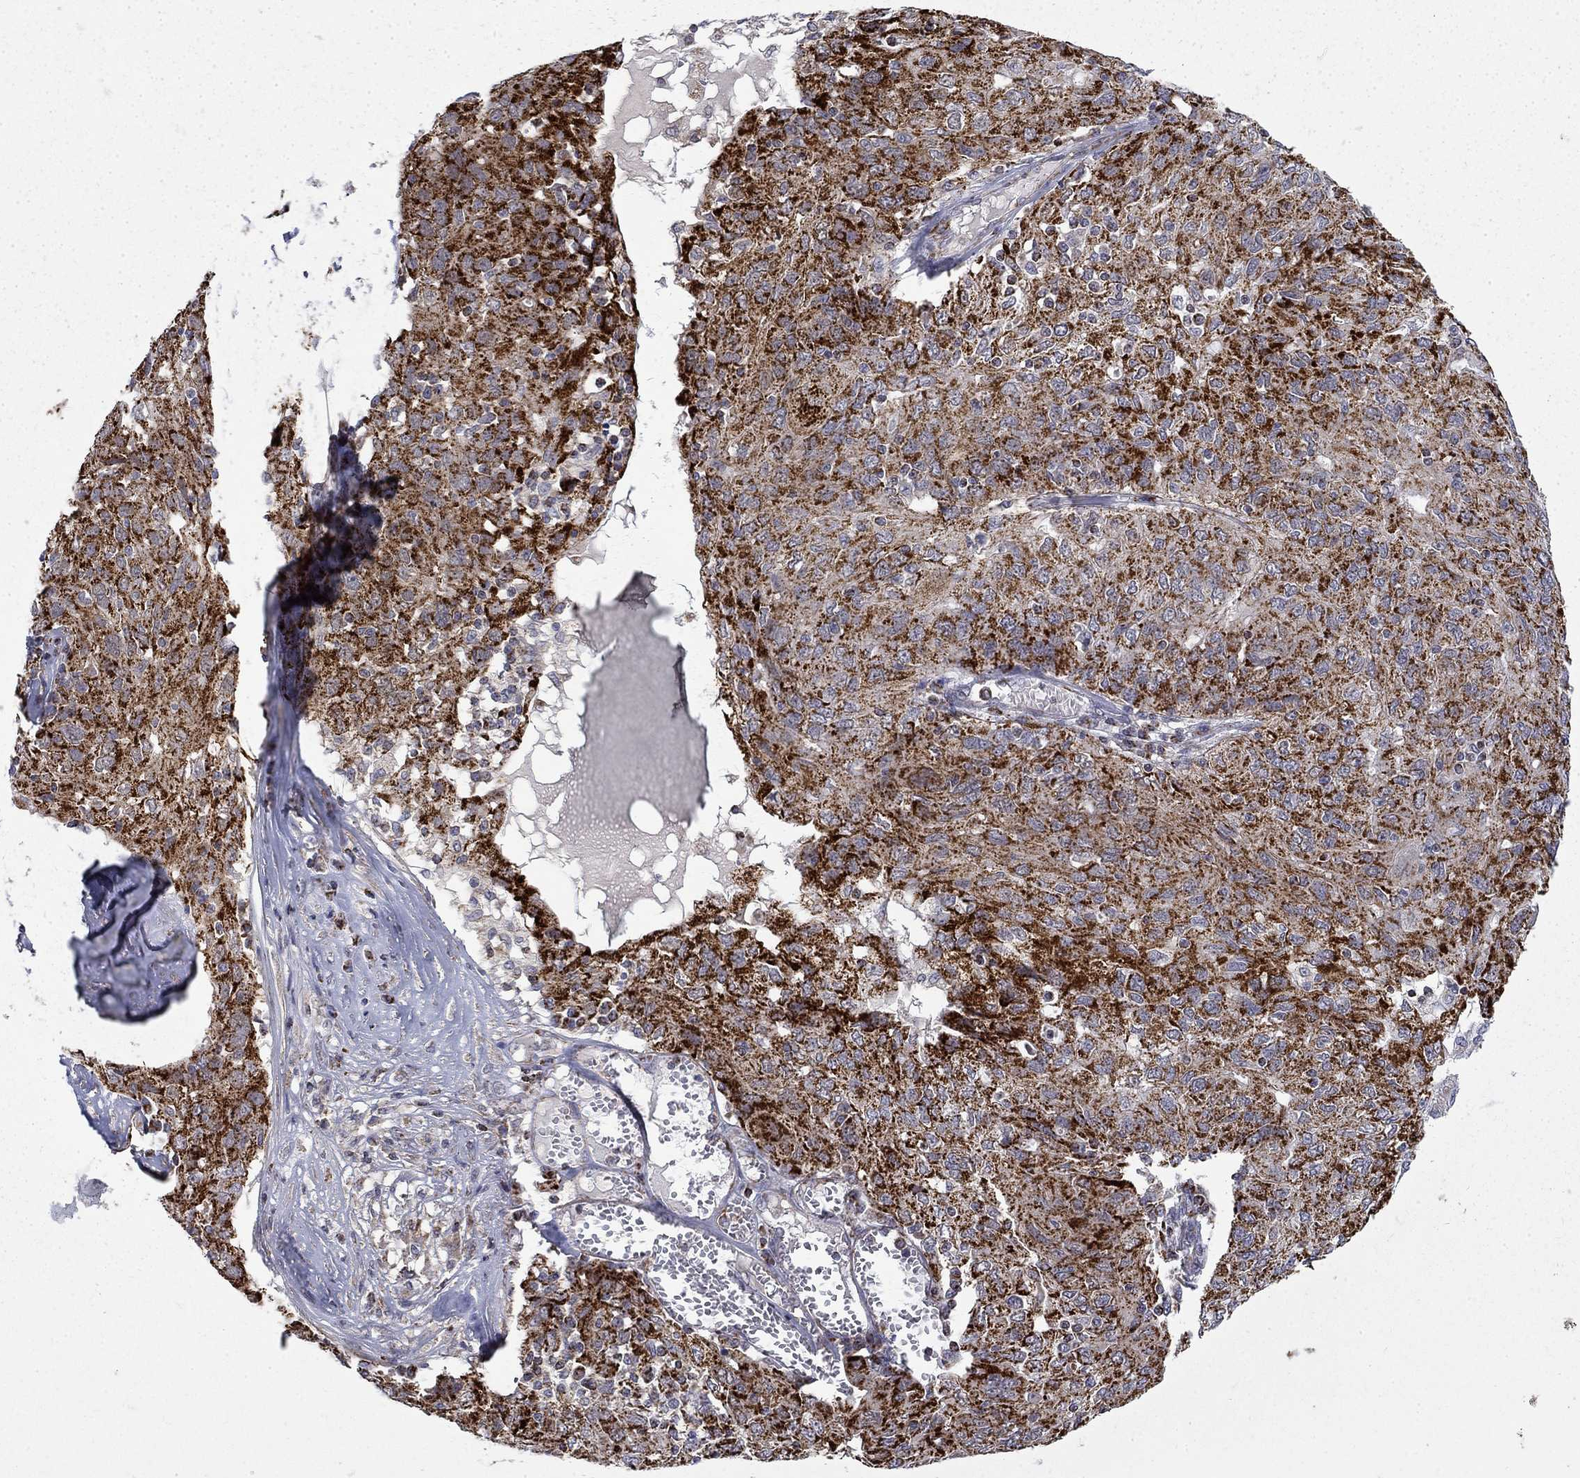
{"staining": {"intensity": "strong", "quantity": ">75%", "location": "cytoplasmic/membranous"}, "tissue": "ovarian cancer", "cell_type": "Tumor cells", "image_type": "cancer", "snomed": [{"axis": "morphology", "description": "Carcinoma, endometroid"}, {"axis": "topography", "description": "Ovary"}], "caption": "This photomicrograph reveals immunohistochemistry staining of human endometroid carcinoma (ovarian), with high strong cytoplasmic/membranous staining in about >75% of tumor cells.", "gene": "PCBP3", "patient": {"sex": "female", "age": 50}}